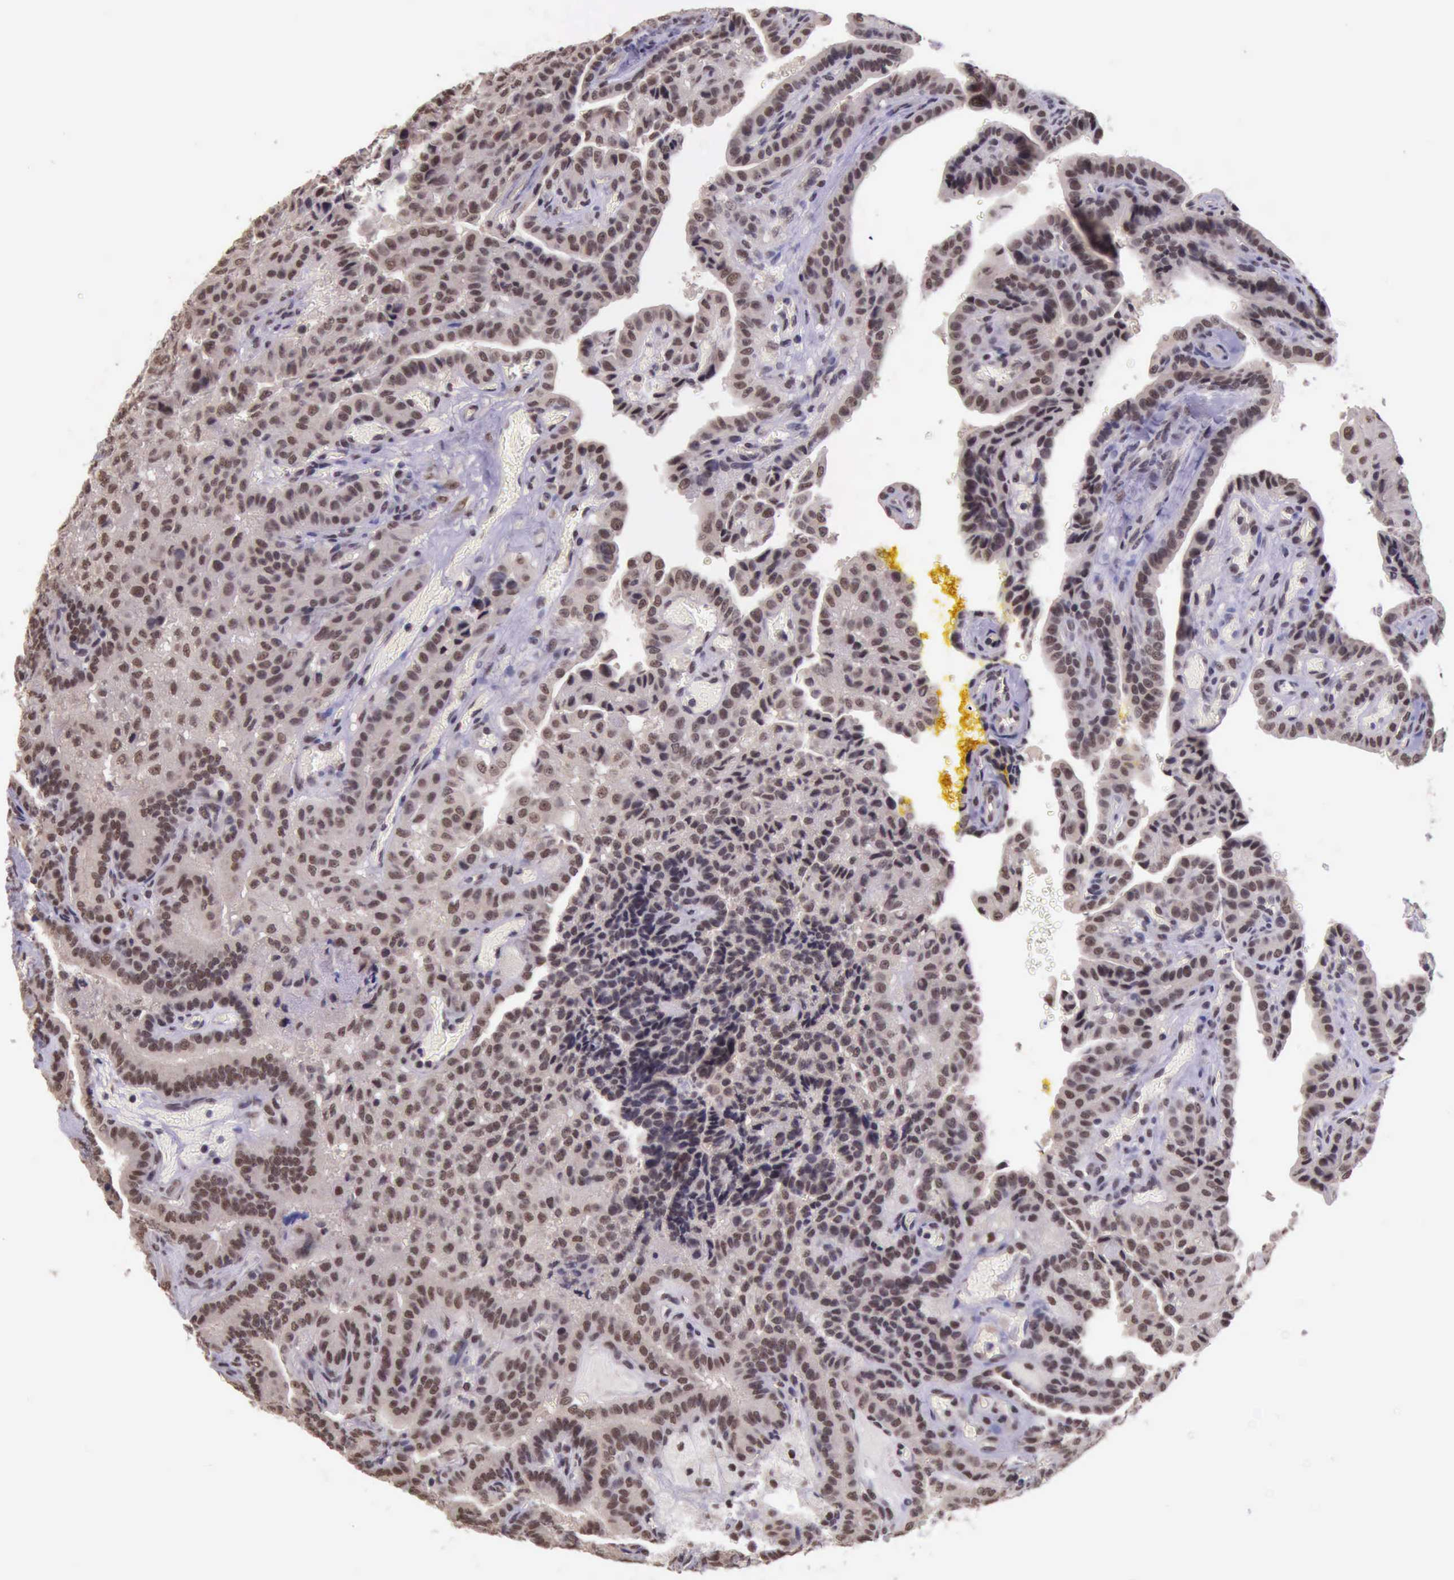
{"staining": {"intensity": "moderate", "quantity": ">75%", "location": "nuclear"}, "tissue": "thyroid cancer", "cell_type": "Tumor cells", "image_type": "cancer", "snomed": [{"axis": "morphology", "description": "Papillary adenocarcinoma, NOS"}, {"axis": "topography", "description": "Thyroid gland"}], "caption": "Papillary adenocarcinoma (thyroid) stained for a protein displays moderate nuclear positivity in tumor cells. Immunohistochemistry stains the protein in brown and the nuclei are stained blue.", "gene": "PRPF39", "patient": {"sex": "male", "age": 87}}